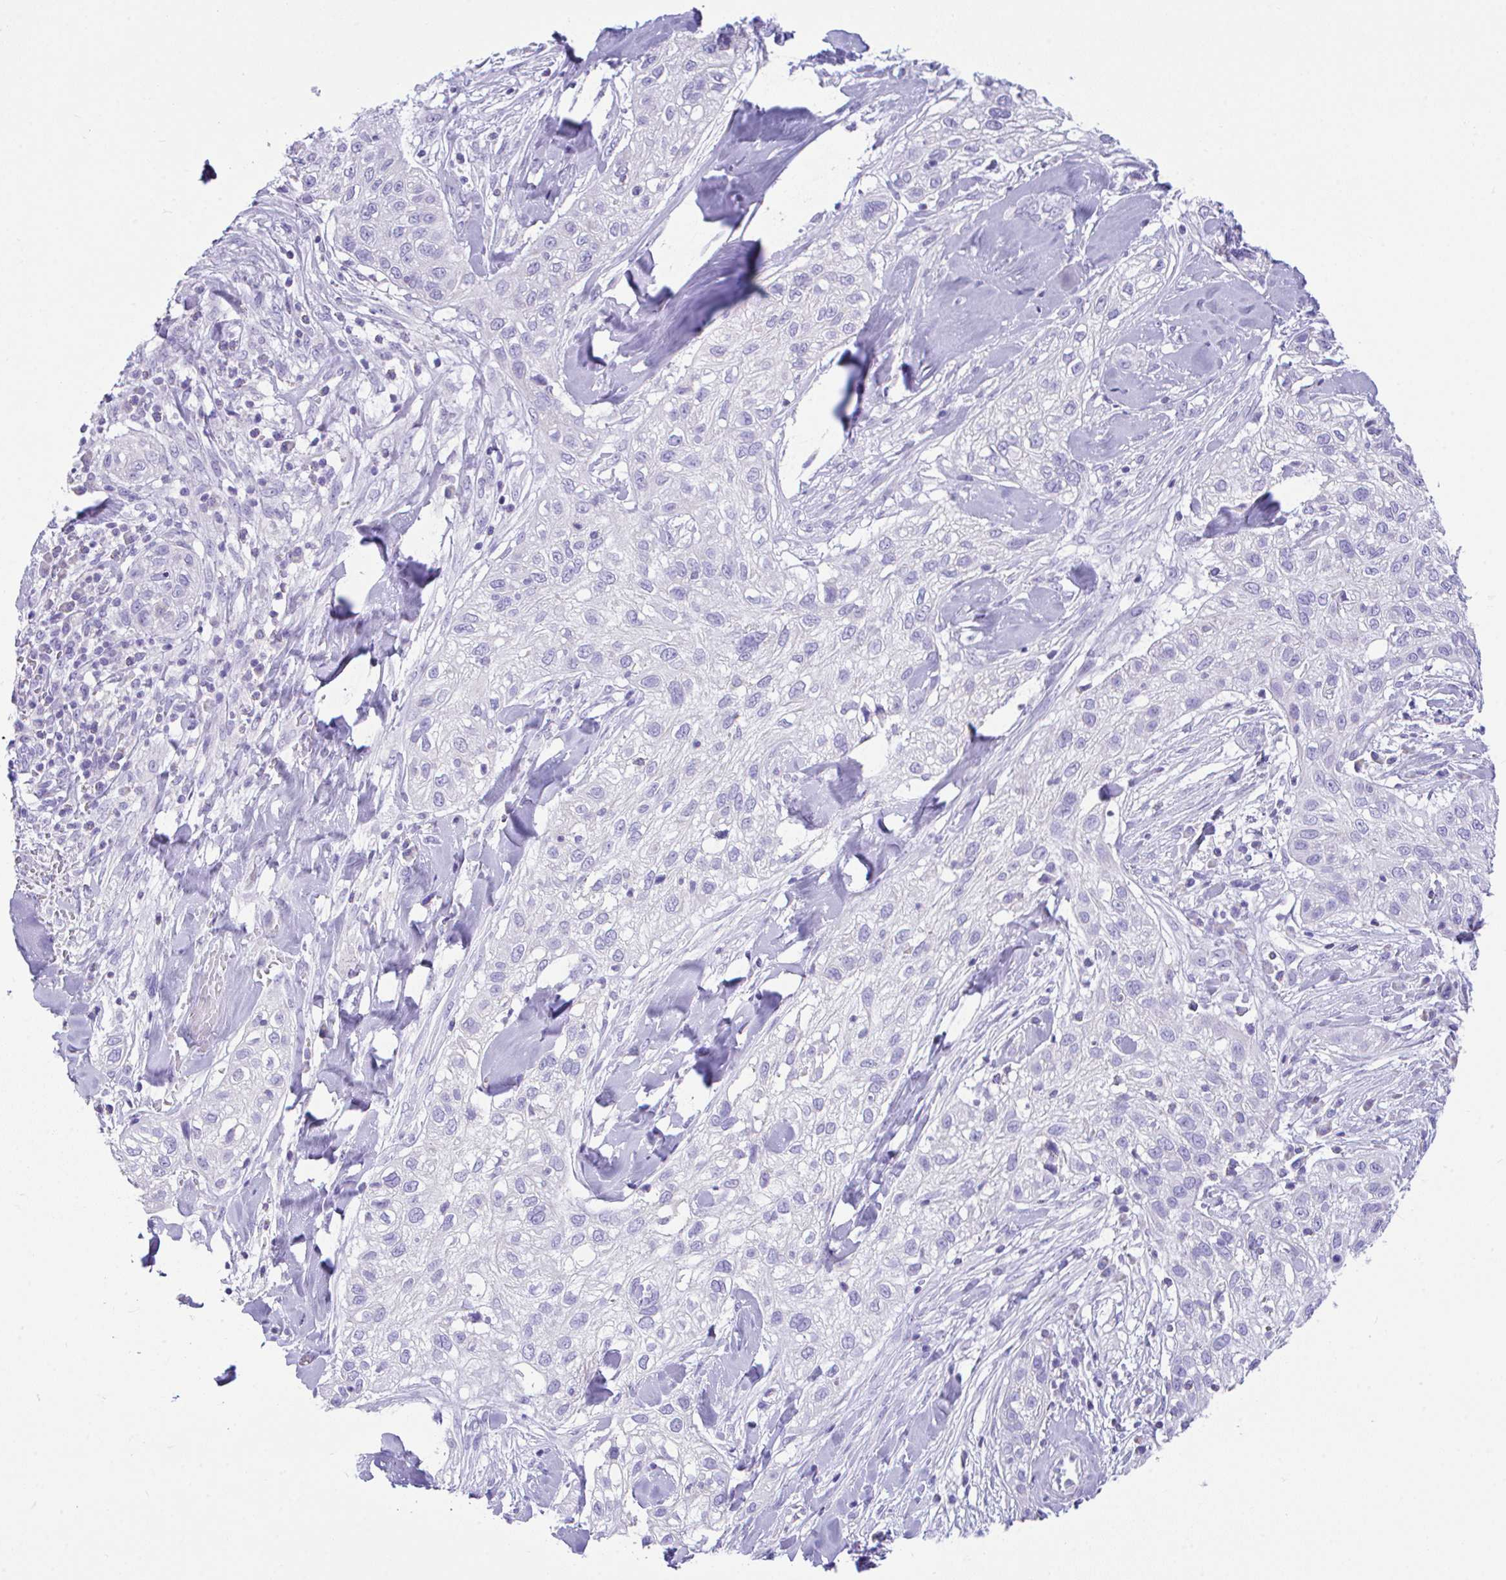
{"staining": {"intensity": "negative", "quantity": "none", "location": "none"}, "tissue": "skin cancer", "cell_type": "Tumor cells", "image_type": "cancer", "snomed": [{"axis": "morphology", "description": "Squamous cell carcinoma, NOS"}, {"axis": "topography", "description": "Skin"}], "caption": "There is no significant staining in tumor cells of skin squamous cell carcinoma.", "gene": "NLRP8", "patient": {"sex": "male", "age": 82}}